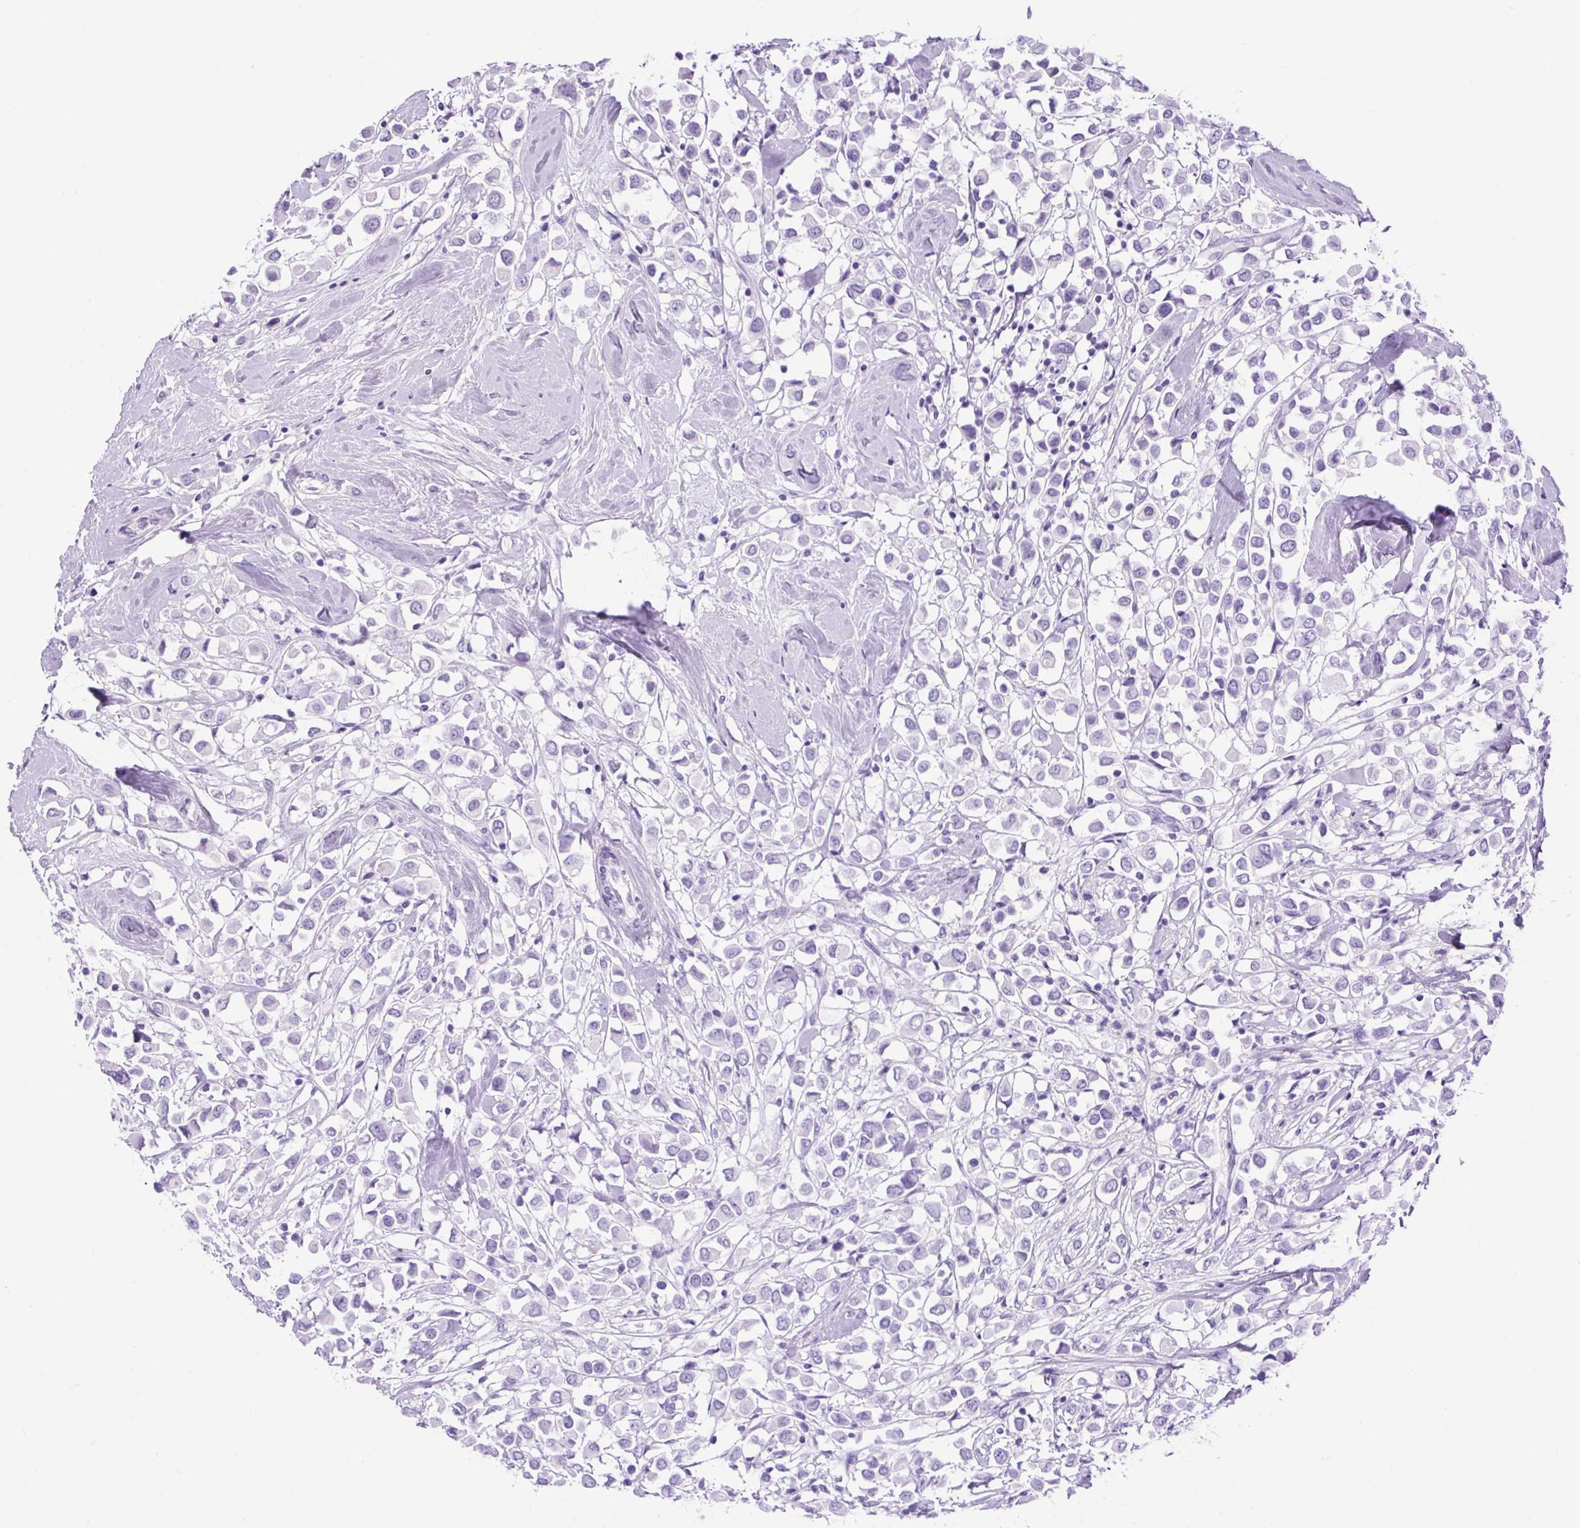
{"staining": {"intensity": "negative", "quantity": "none", "location": "none"}, "tissue": "breast cancer", "cell_type": "Tumor cells", "image_type": "cancer", "snomed": [{"axis": "morphology", "description": "Duct carcinoma"}, {"axis": "topography", "description": "Breast"}], "caption": "Tumor cells show no significant expression in breast cancer.", "gene": "VWA7", "patient": {"sex": "female", "age": 61}}